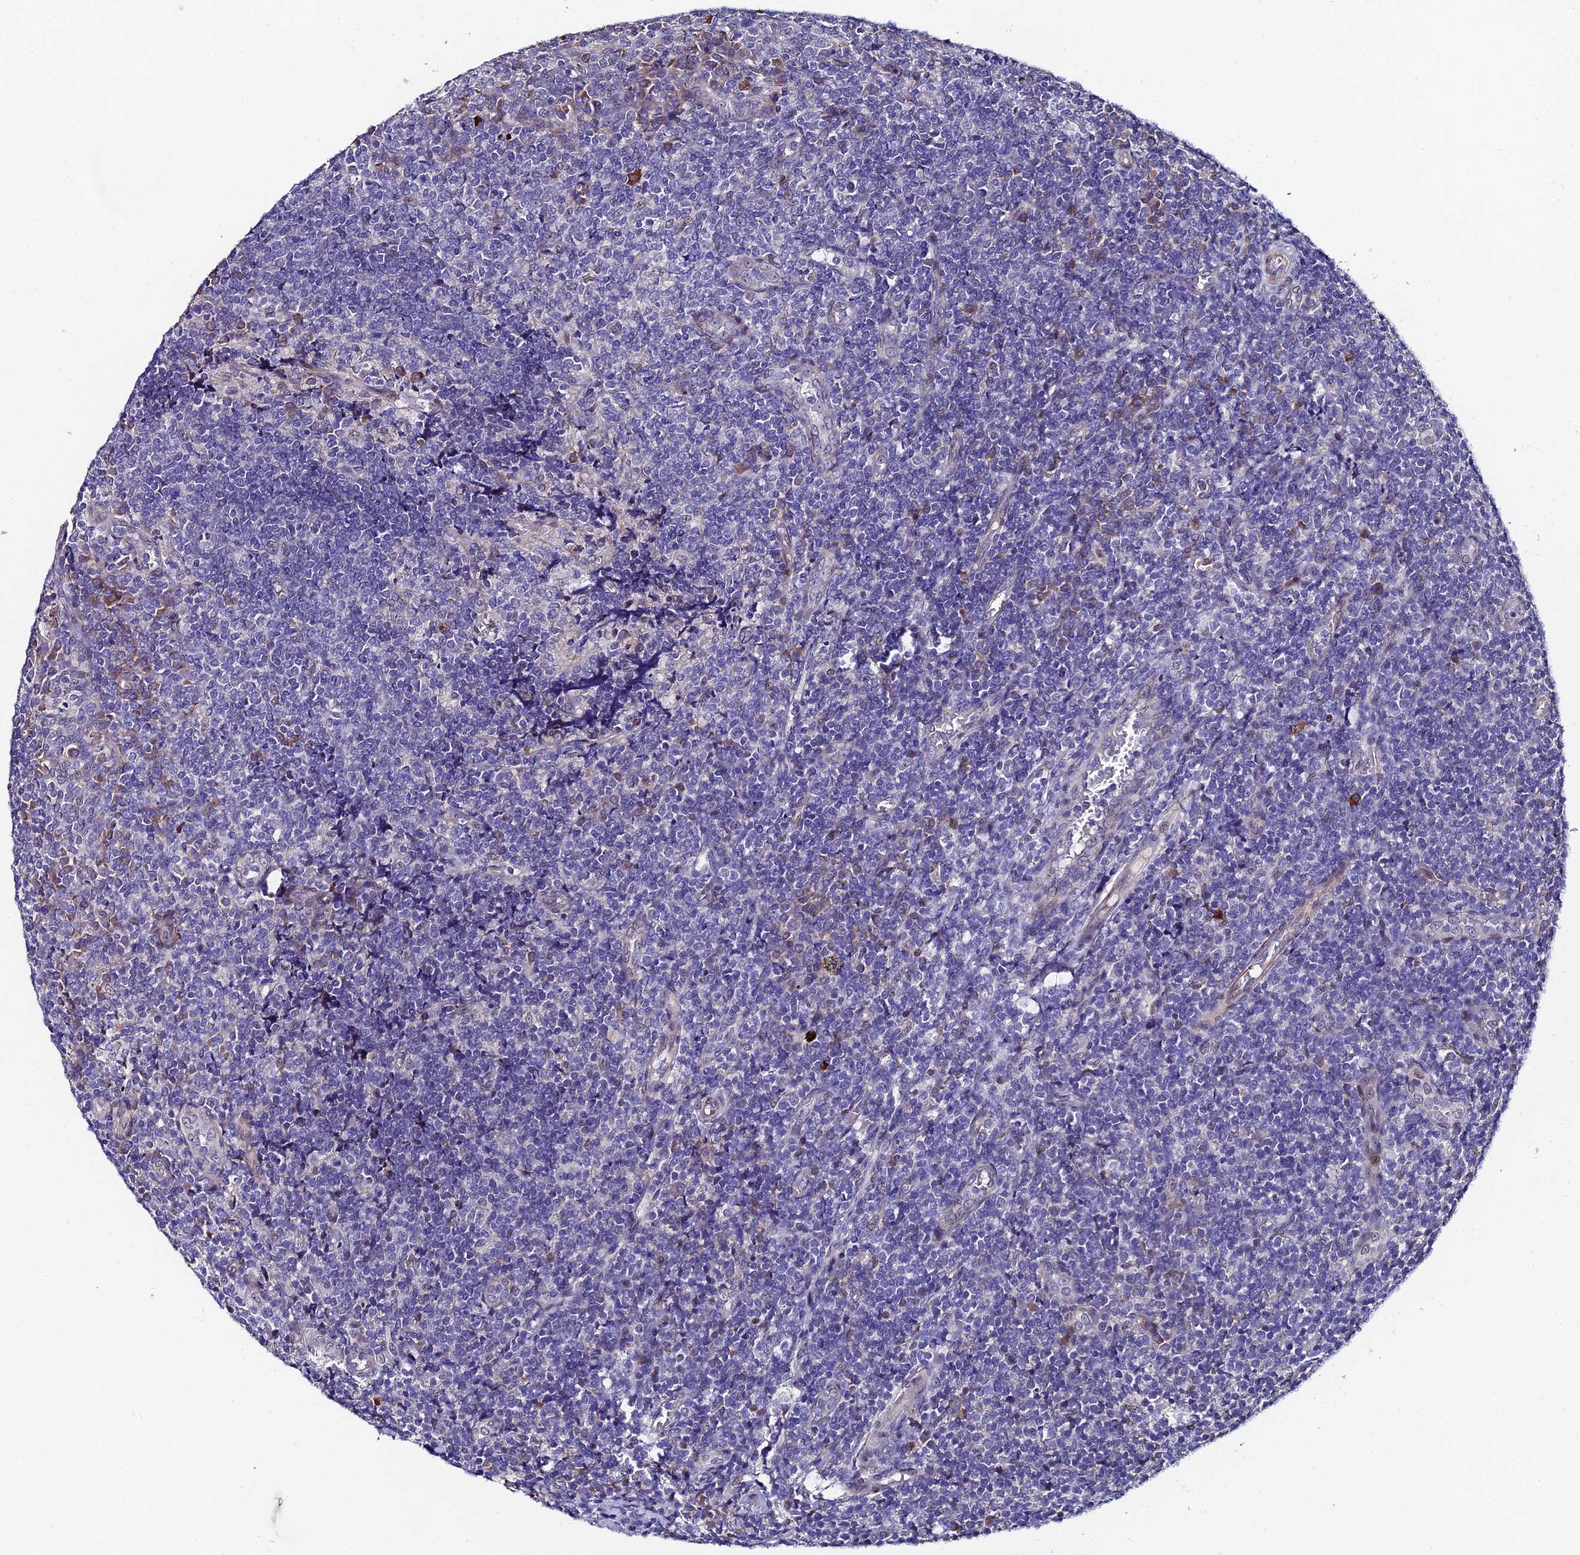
{"staining": {"intensity": "negative", "quantity": "none", "location": "none"}, "tissue": "tonsil", "cell_type": "Germinal center cells", "image_type": "normal", "snomed": [{"axis": "morphology", "description": "Normal tissue, NOS"}, {"axis": "topography", "description": "Tonsil"}], "caption": "Immunohistochemistry (IHC) image of normal human tonsil stained for a protein (brown), which demonstrates no expression in germinal center cells. The staining was performed using DAB to visualize the protein expression in brown, while the nuclei were stained in blue with hematoxylin (Magnification: 20x).", "gene": "TRIM24", "patient": {"sex": "female", "age": 19}}